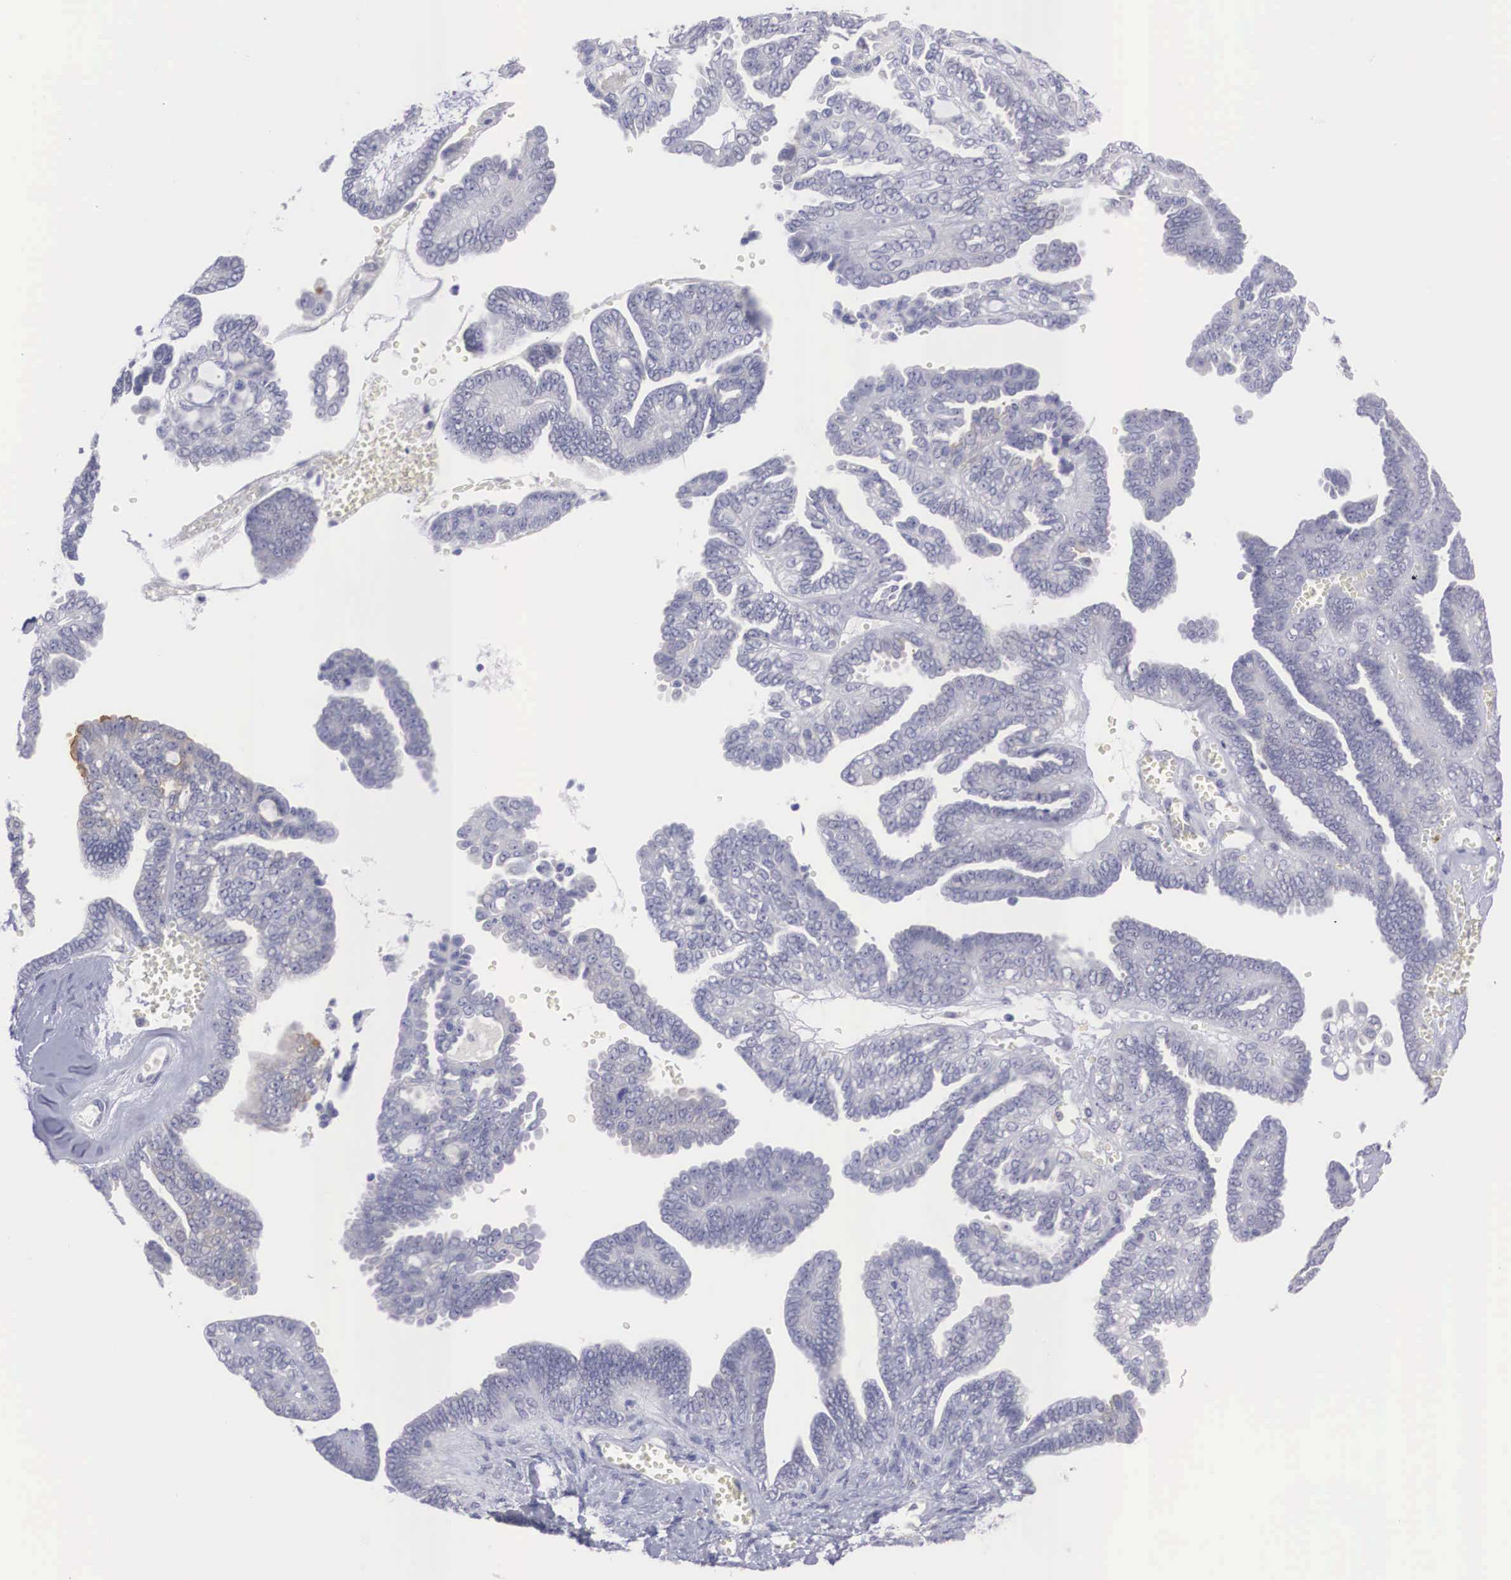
{"staining": {"intensity": "weak", "quantity": "<25%", "location": "cytoplasmic/membranous"}, "tissue": "ovarian cancer", "cell_type": "Tumor cells", "image_type": "cancer", "snomed": [{"axis": "morphology", "description": "Cystadenocarcinoma, serous, NOS"}, {"axis": "topography", "description": "Ovary"}], "caption": "This histopathology image is of serous cystadenocarcinoma (ovarian) stained with immunohistochemistry to label a protein in brown with the nuclei are counter-stained blue. There is no expression in tumor cells.", "gene": "REPS2", "patient": {"sex": "female", "age": 71}}